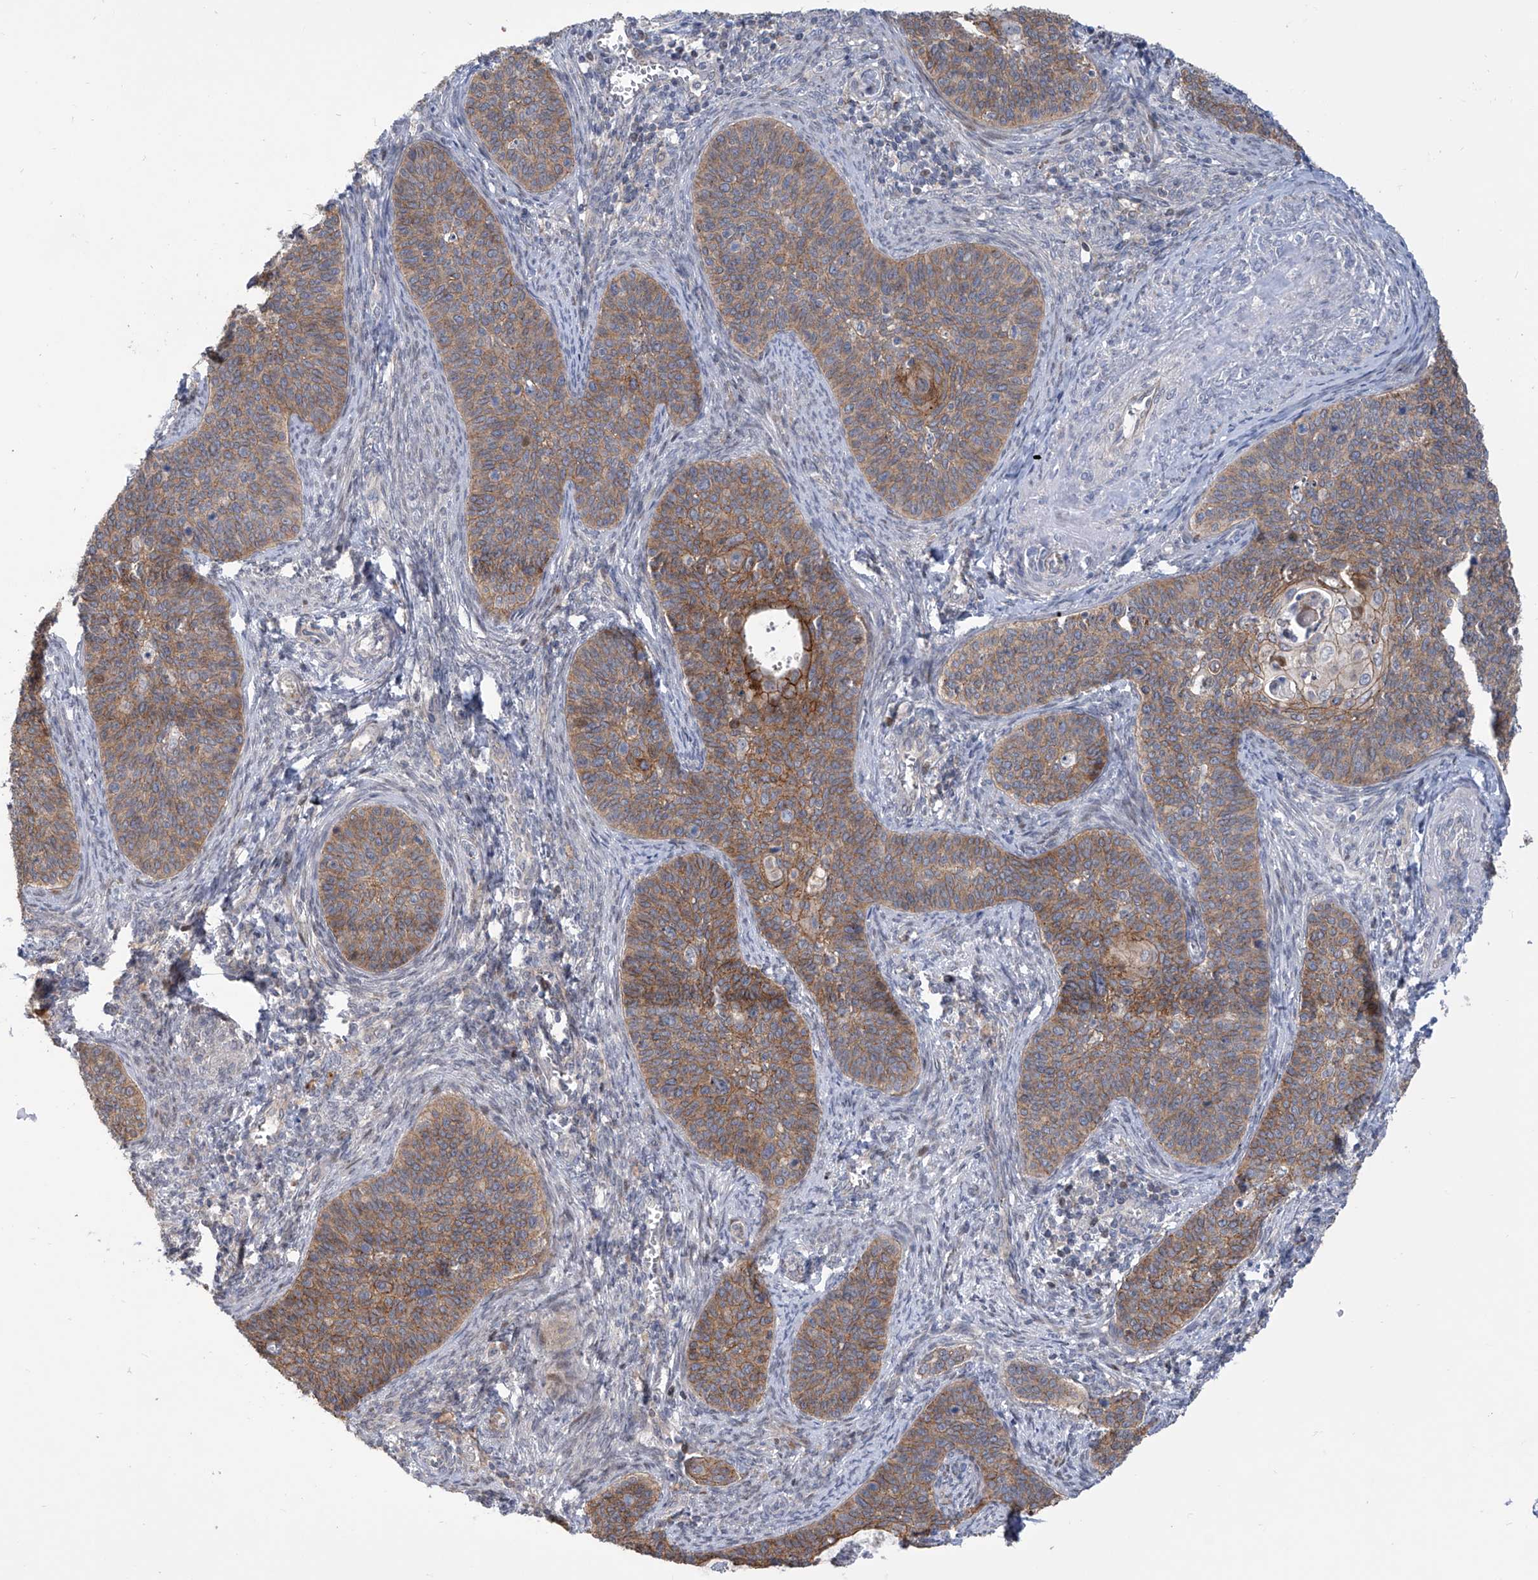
{"staining": {"intensity": "moderate", "quantity": ">75%", "location": "cytoplasmic/membranous"}, "tissue": "cervical cancer", "cell_type": "Tumor cells", "image_type": "cancer", "snomed": [{"axis": "morphology", "description": "Squamous cell carcinoma, NOS"}, {"axis": "topography", "description": "Cervix"}], "caption": "Protein positivity by IHC reveals moderate cytoplasmic/membranous expression in about >75% of tumor cells in cervical cancer (squamous cell carcinoma).", "gene": "LRRC1", "patient": {"sex": "female", "age": 33}}